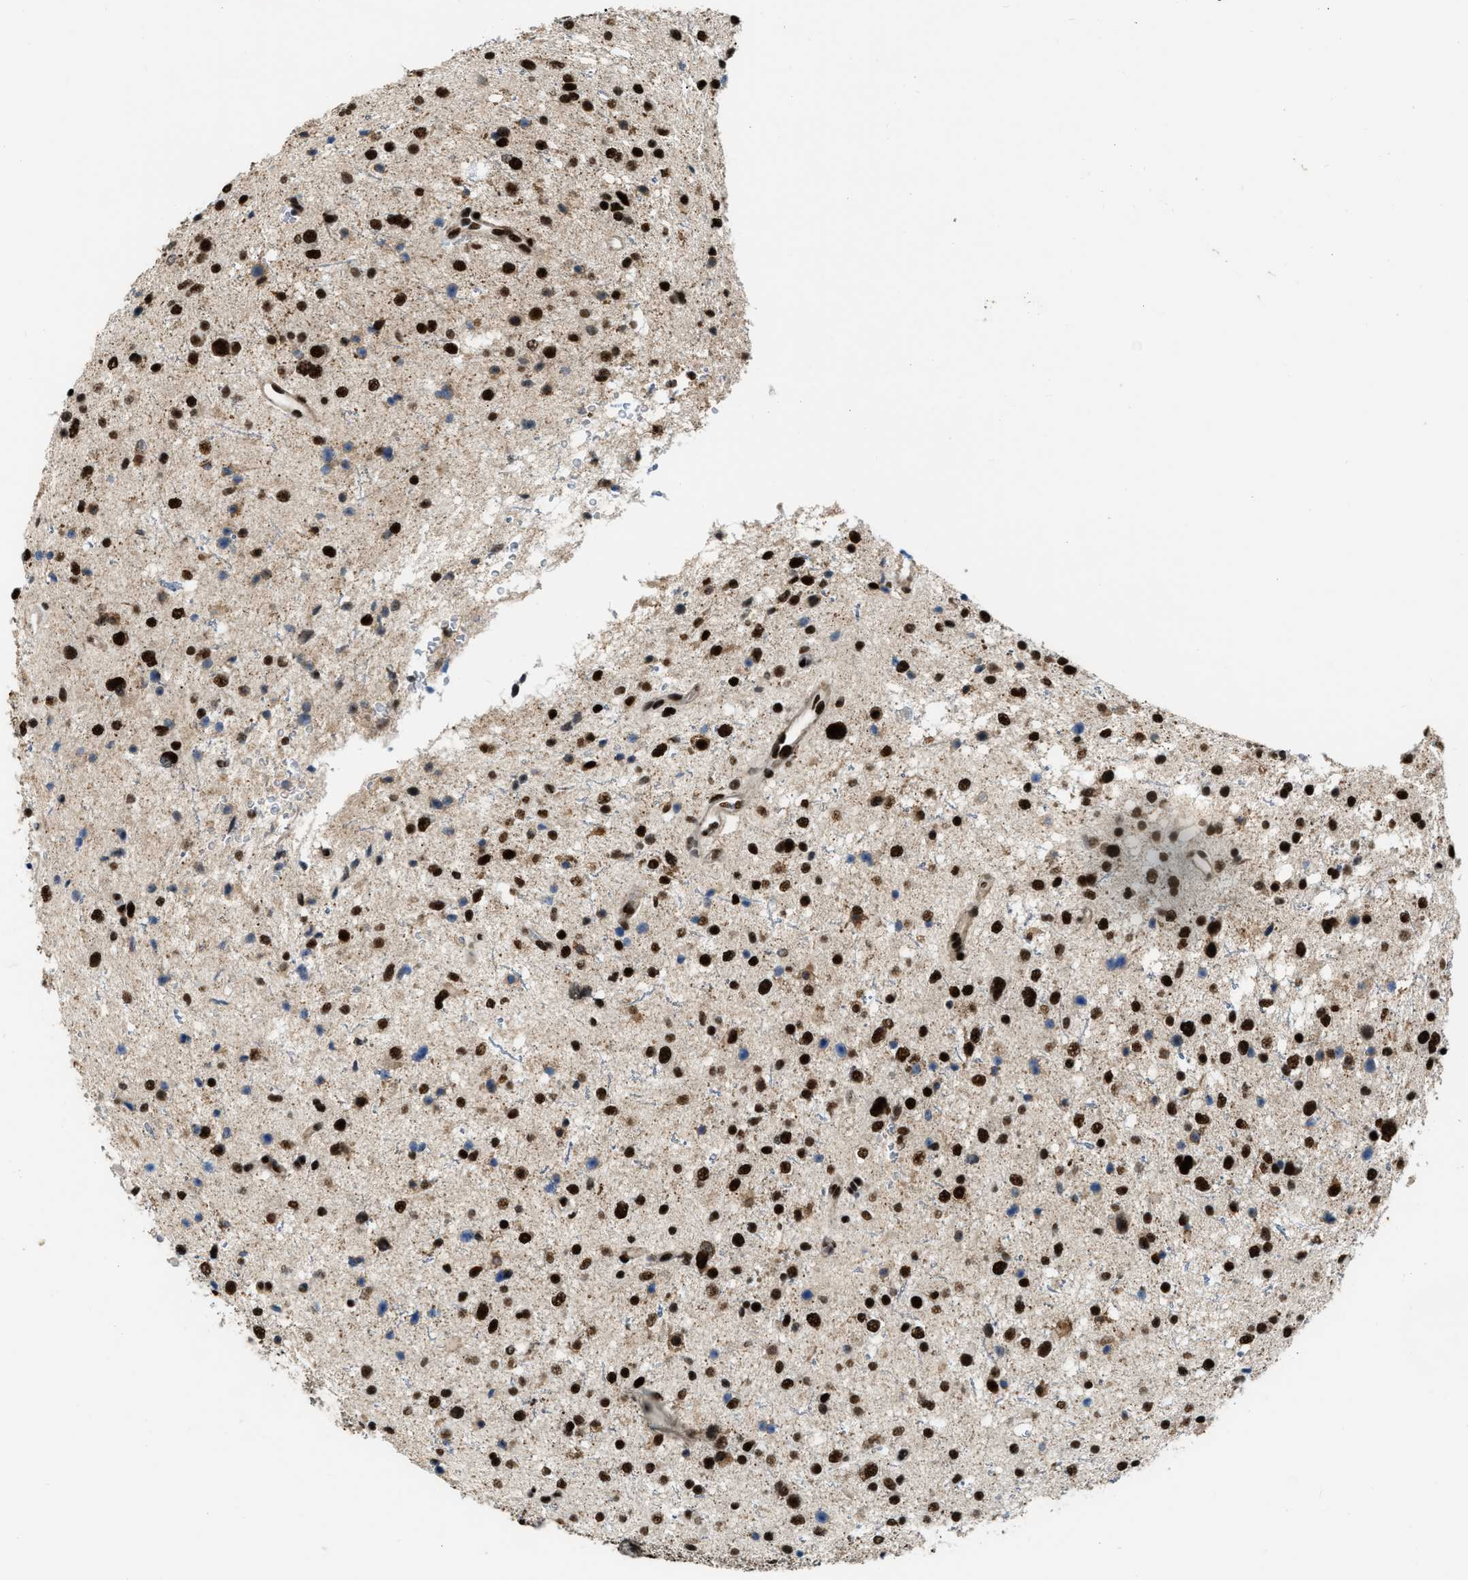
{"staining": {"intensity": "strong", "quantity": ">75%", "location": "nuclear"}, "tissue": "glioma", "cell_type": "Tumor cells", "image_type": "cancer", "snomed": [{"axis": "morphology", "description": "Glioma, malignant, Low grade"}, {"axis": "topography", "description": "Brain"}], "caption": "Brown immunohistochemical staining in glioma reveals strong nuclear positivity in about >75% of tumor cells.", "gene": "NUMA1", "patient": {"sex": "female", "age": 37}}